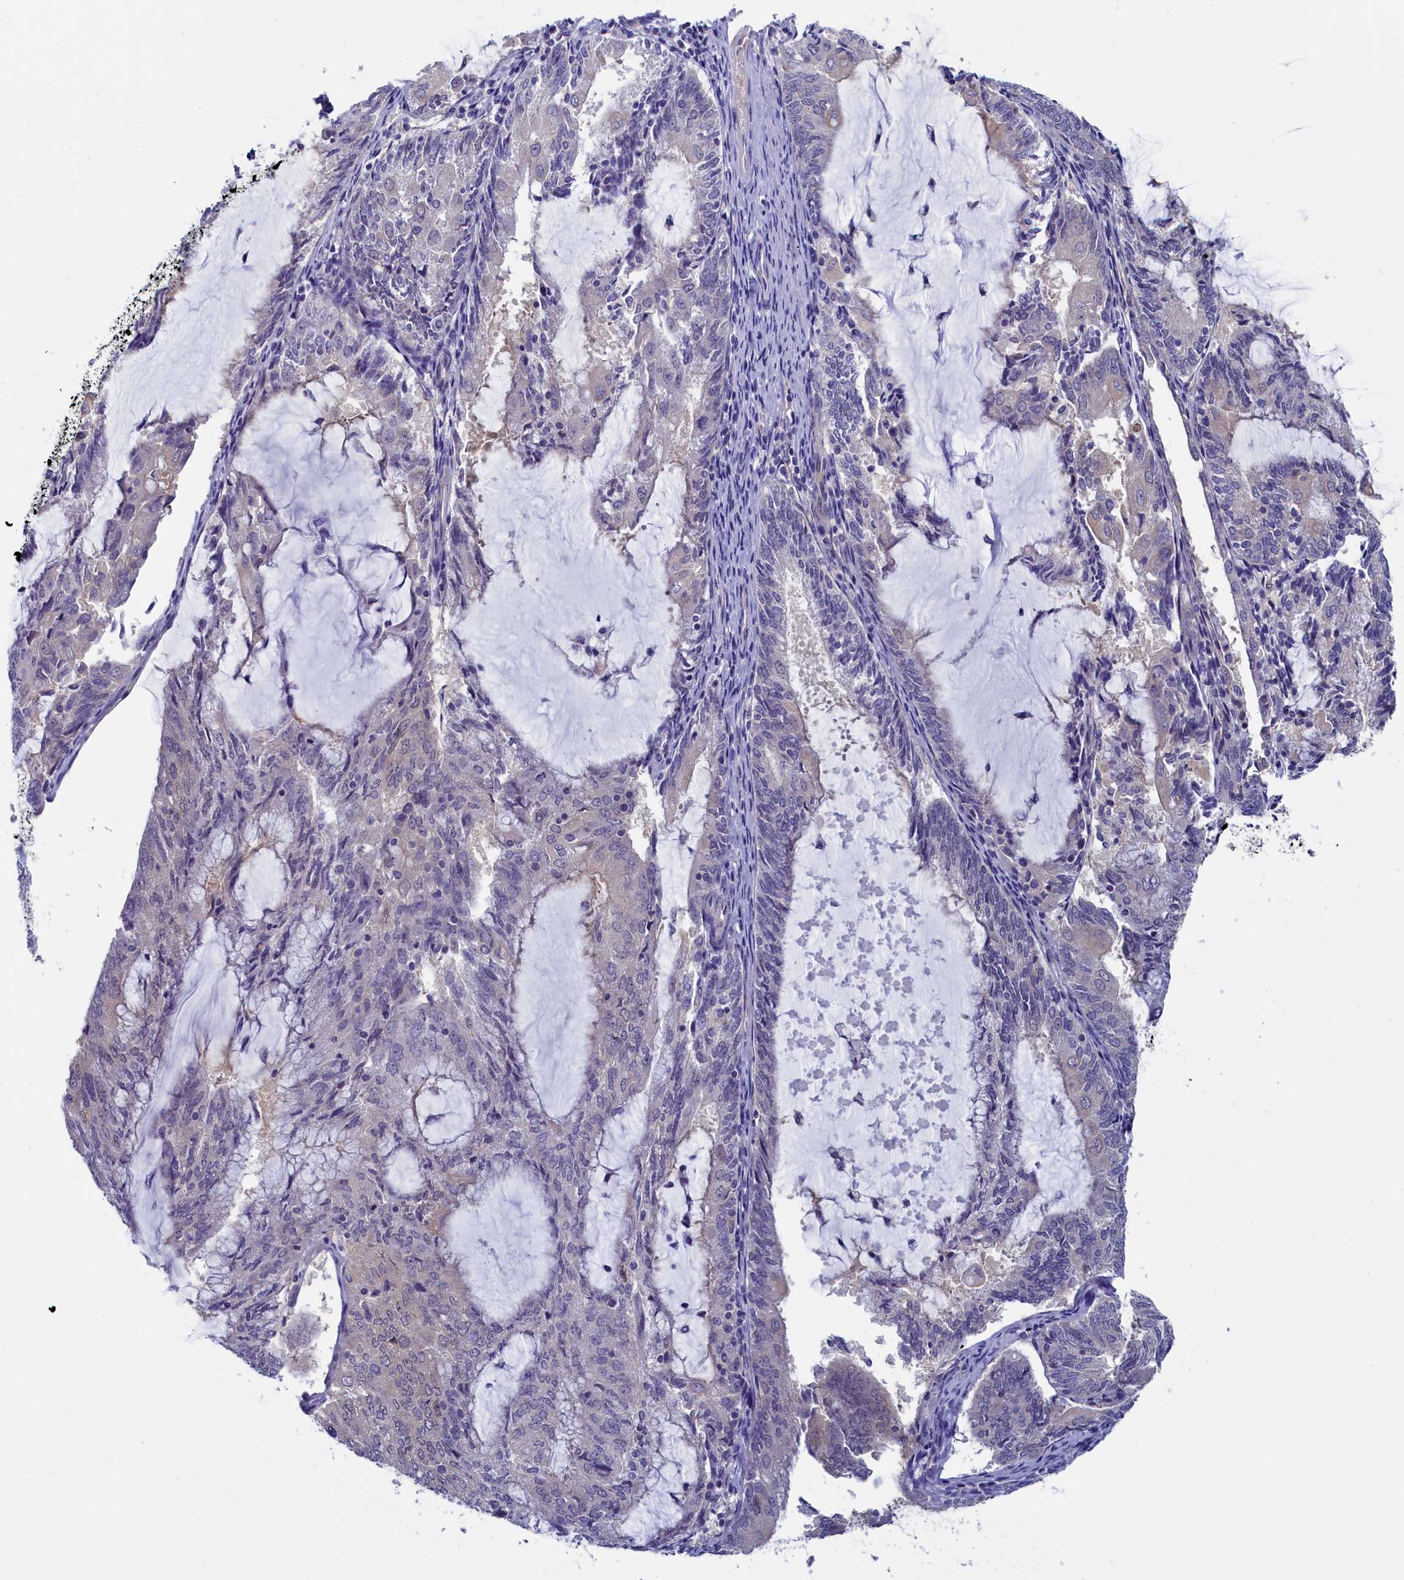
{"staining": {"intensity": "negative", "quantity": "none", "location": "none"}, "tissue": "endometrial cancer", "cell_type": "Tumor cells", "image_type": "cancer", "snomed": [{"axis": "morphology", "description": "Adenocarcinoma, NOS"}, {"axis": "topography", "description": "Endometrium"}], "caption": "The immunohistochemistry photomicrograph has no significant staining in tumor cells of endometrial cancer (adenocarcinoma) tissue.", "gene": "CIAPIN1", "patient": {"sex": "female", "age": 81}}